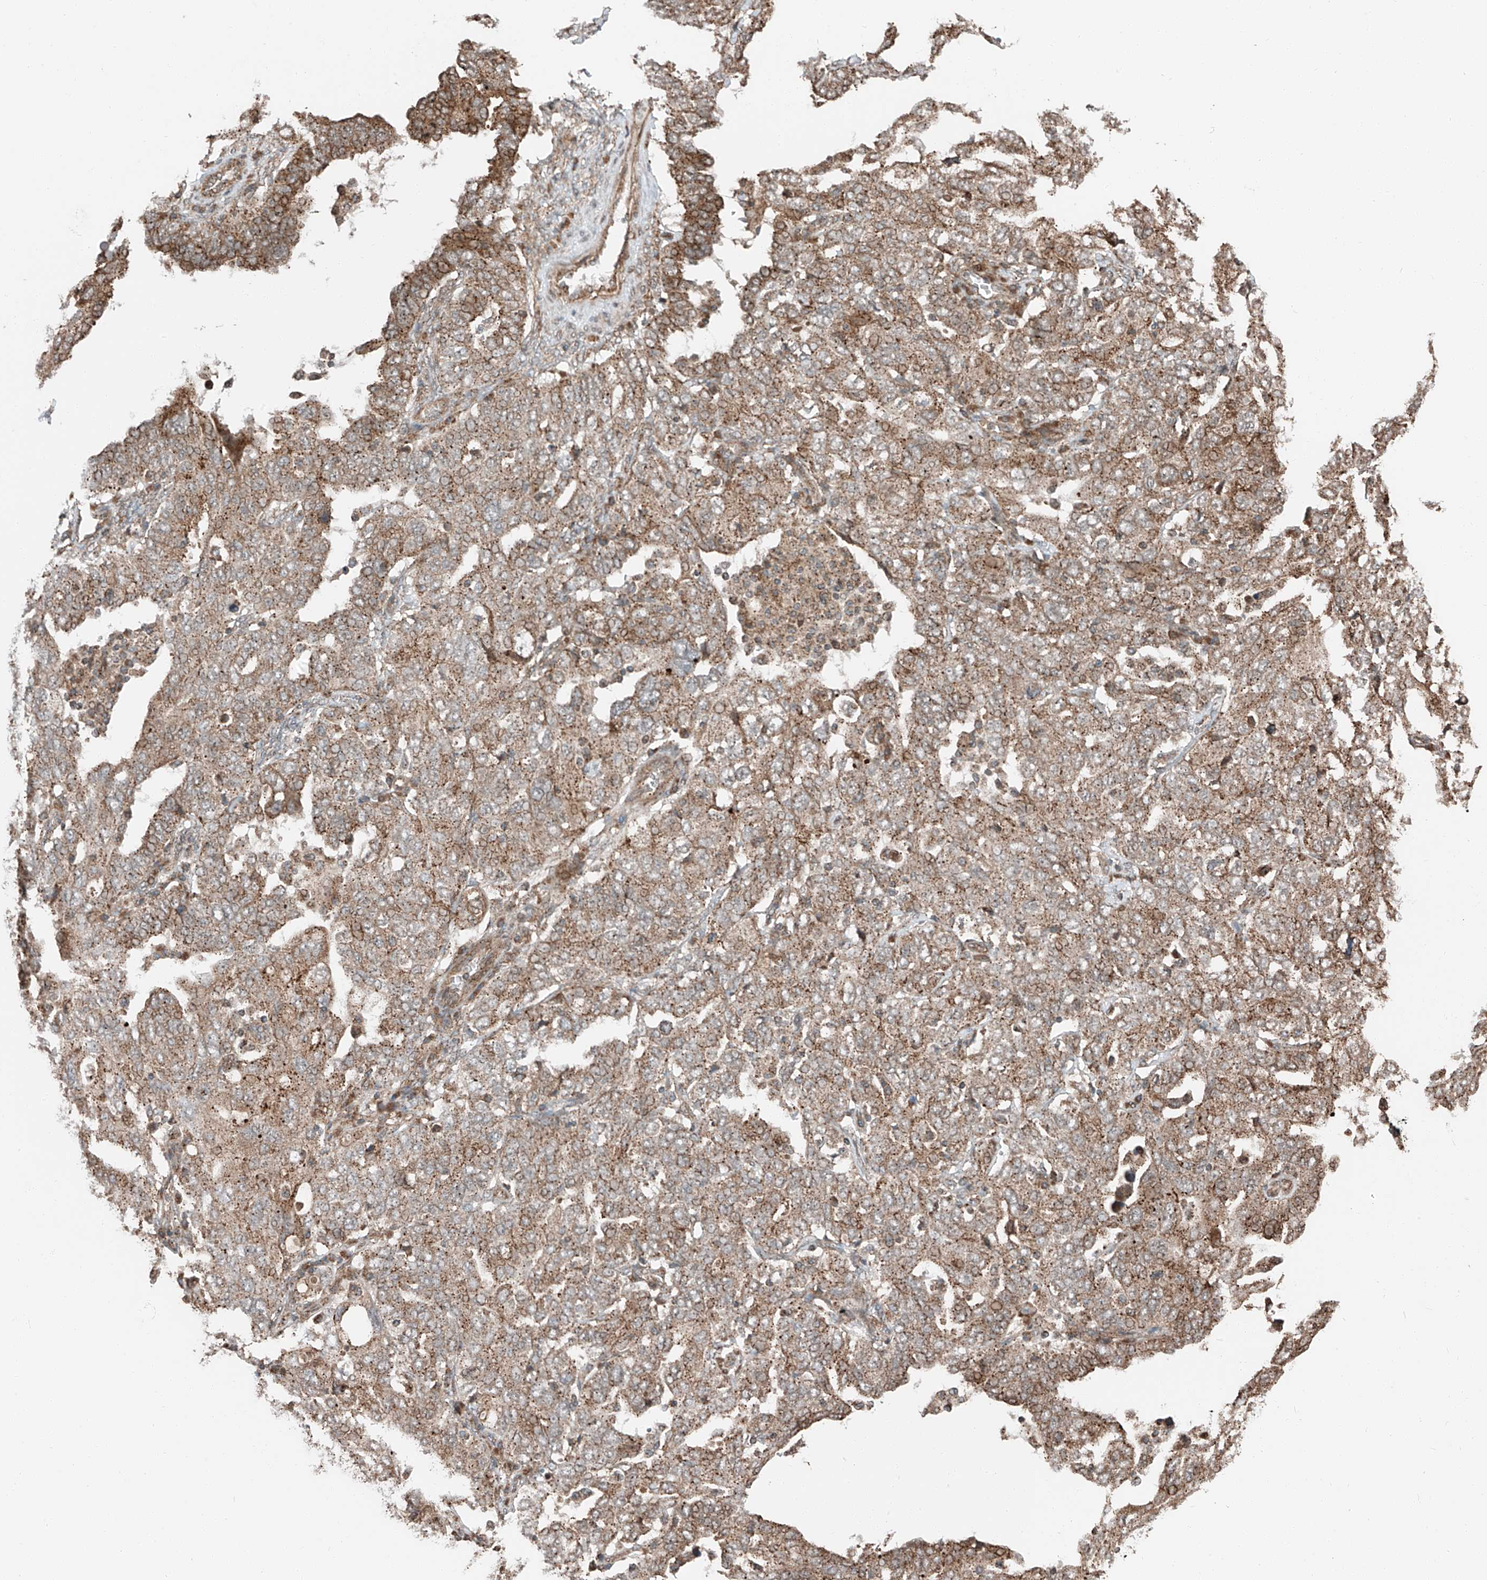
{"staining": {"intensity": "moderate", "quantity": ">75%", "location": "cytoplasmic/membranous"}, "tissue": "ovarian cancer", "cell_type": "Tumor cells", "image_type": "cancer", "snomed": [{"axis": "morphology", "description": "Carcinoma, endometroid"}, {"axis": "topography", "description": "Ovary"}], "caption": "Human ovarian cancer (endometroid carcinoma) stained with a protein marker demonstrates moderate staining in tumor cells.", "gene": "CEP162", "patient": {"sex": "female", "age": 62}}